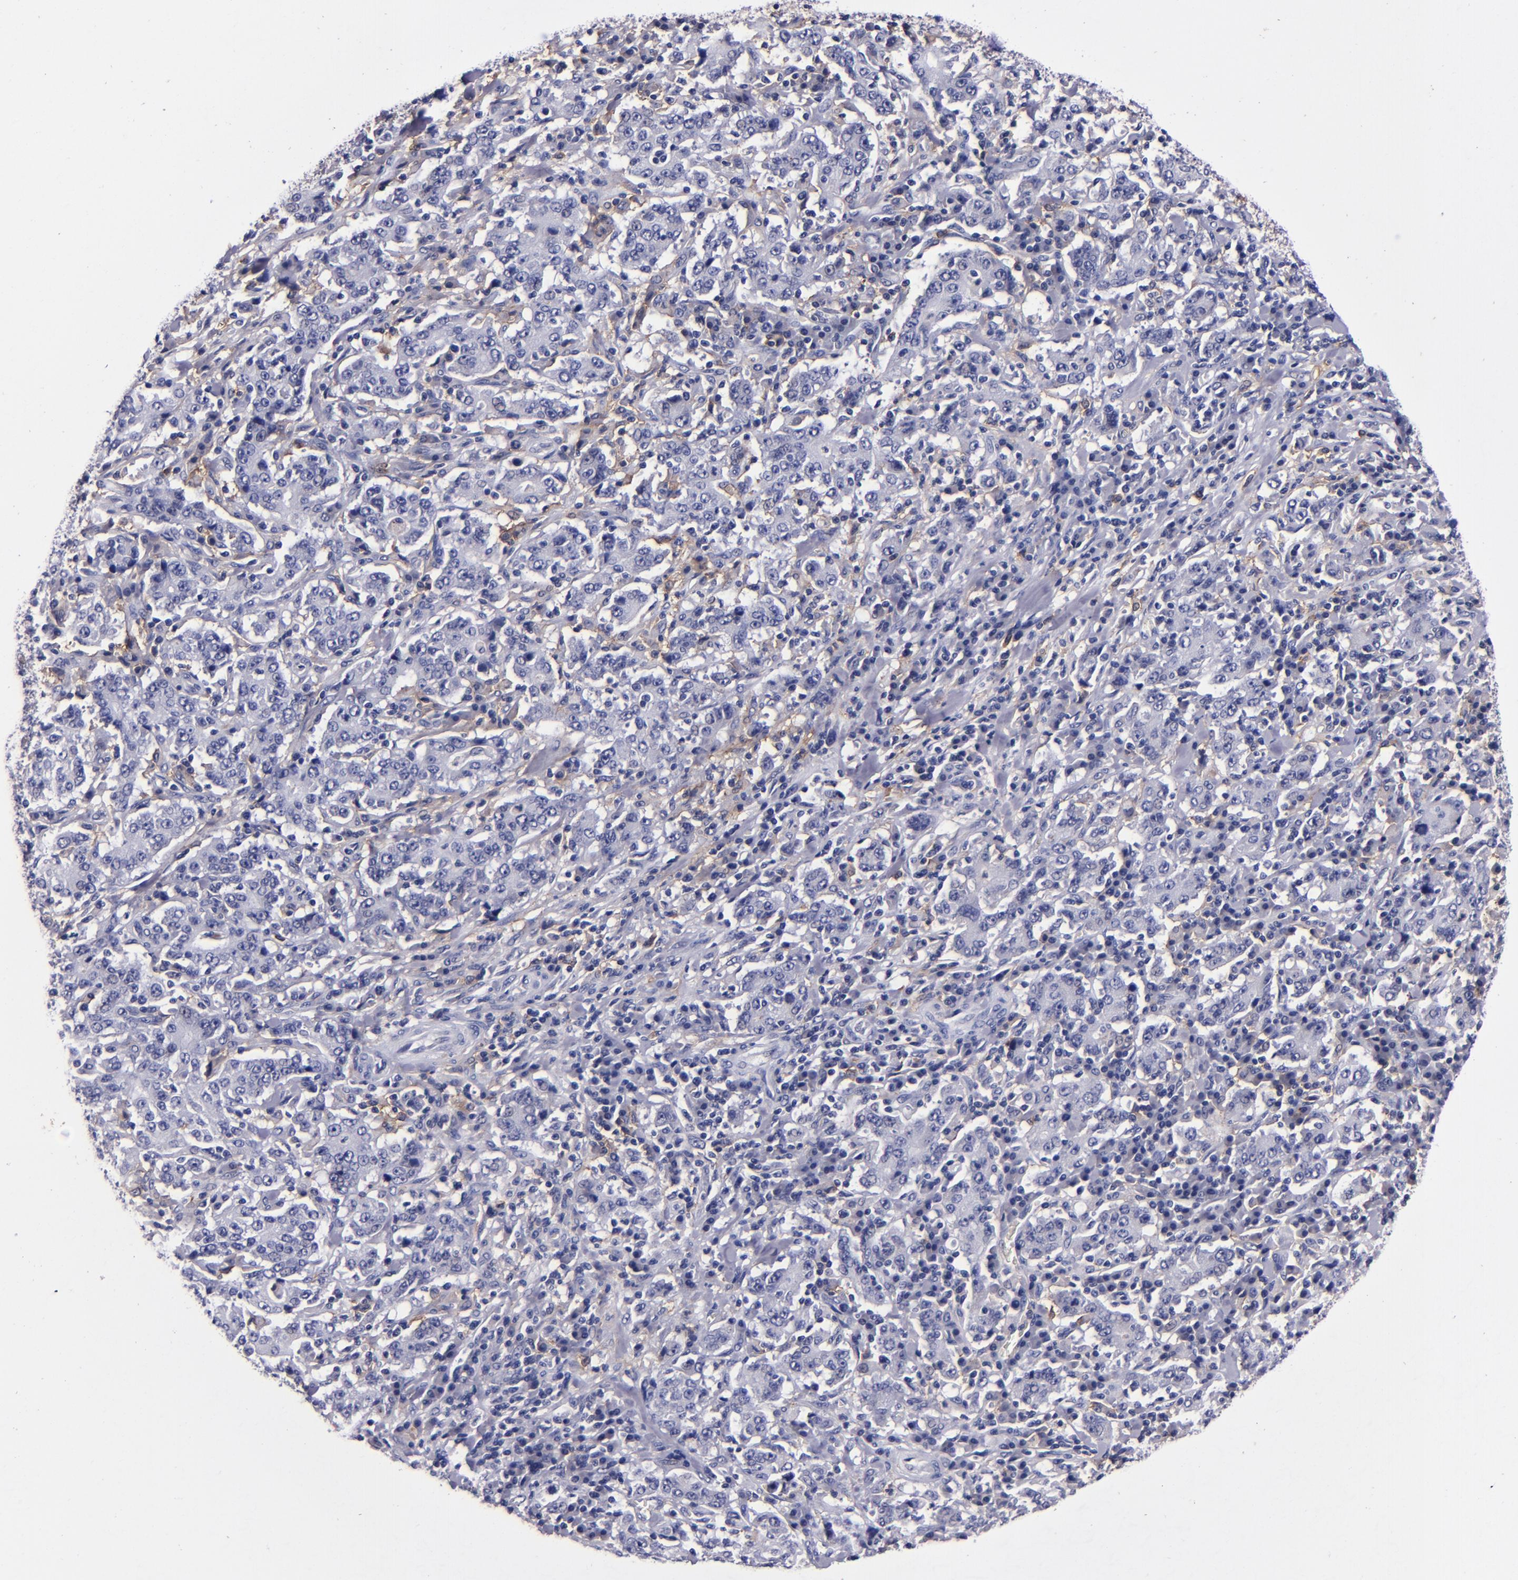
{"staining": {"intensity": "negative", "quantity": "none", "location": "none"}, "tissue": "stomach cancer", "cell_type": "Tumor cells", "image_type": "cancer", "snomed": [{"axis": "morphology", "description": "Normal tissue, NOS"}, {"axis": "morphology", "description": "Adenocarcinoma, NOS"}, {"axis": "topography", "description": "Stomach, upper"}, {"axis": "topography", "description": "Stomach"}], "caption": "This is a histopathology image of IHC staining of stomach cancer (adenocarcinoma), which shows no expression in tumor cells.", "gene": "SIRPA", "patient": {"sex": "male", "age": 59}}